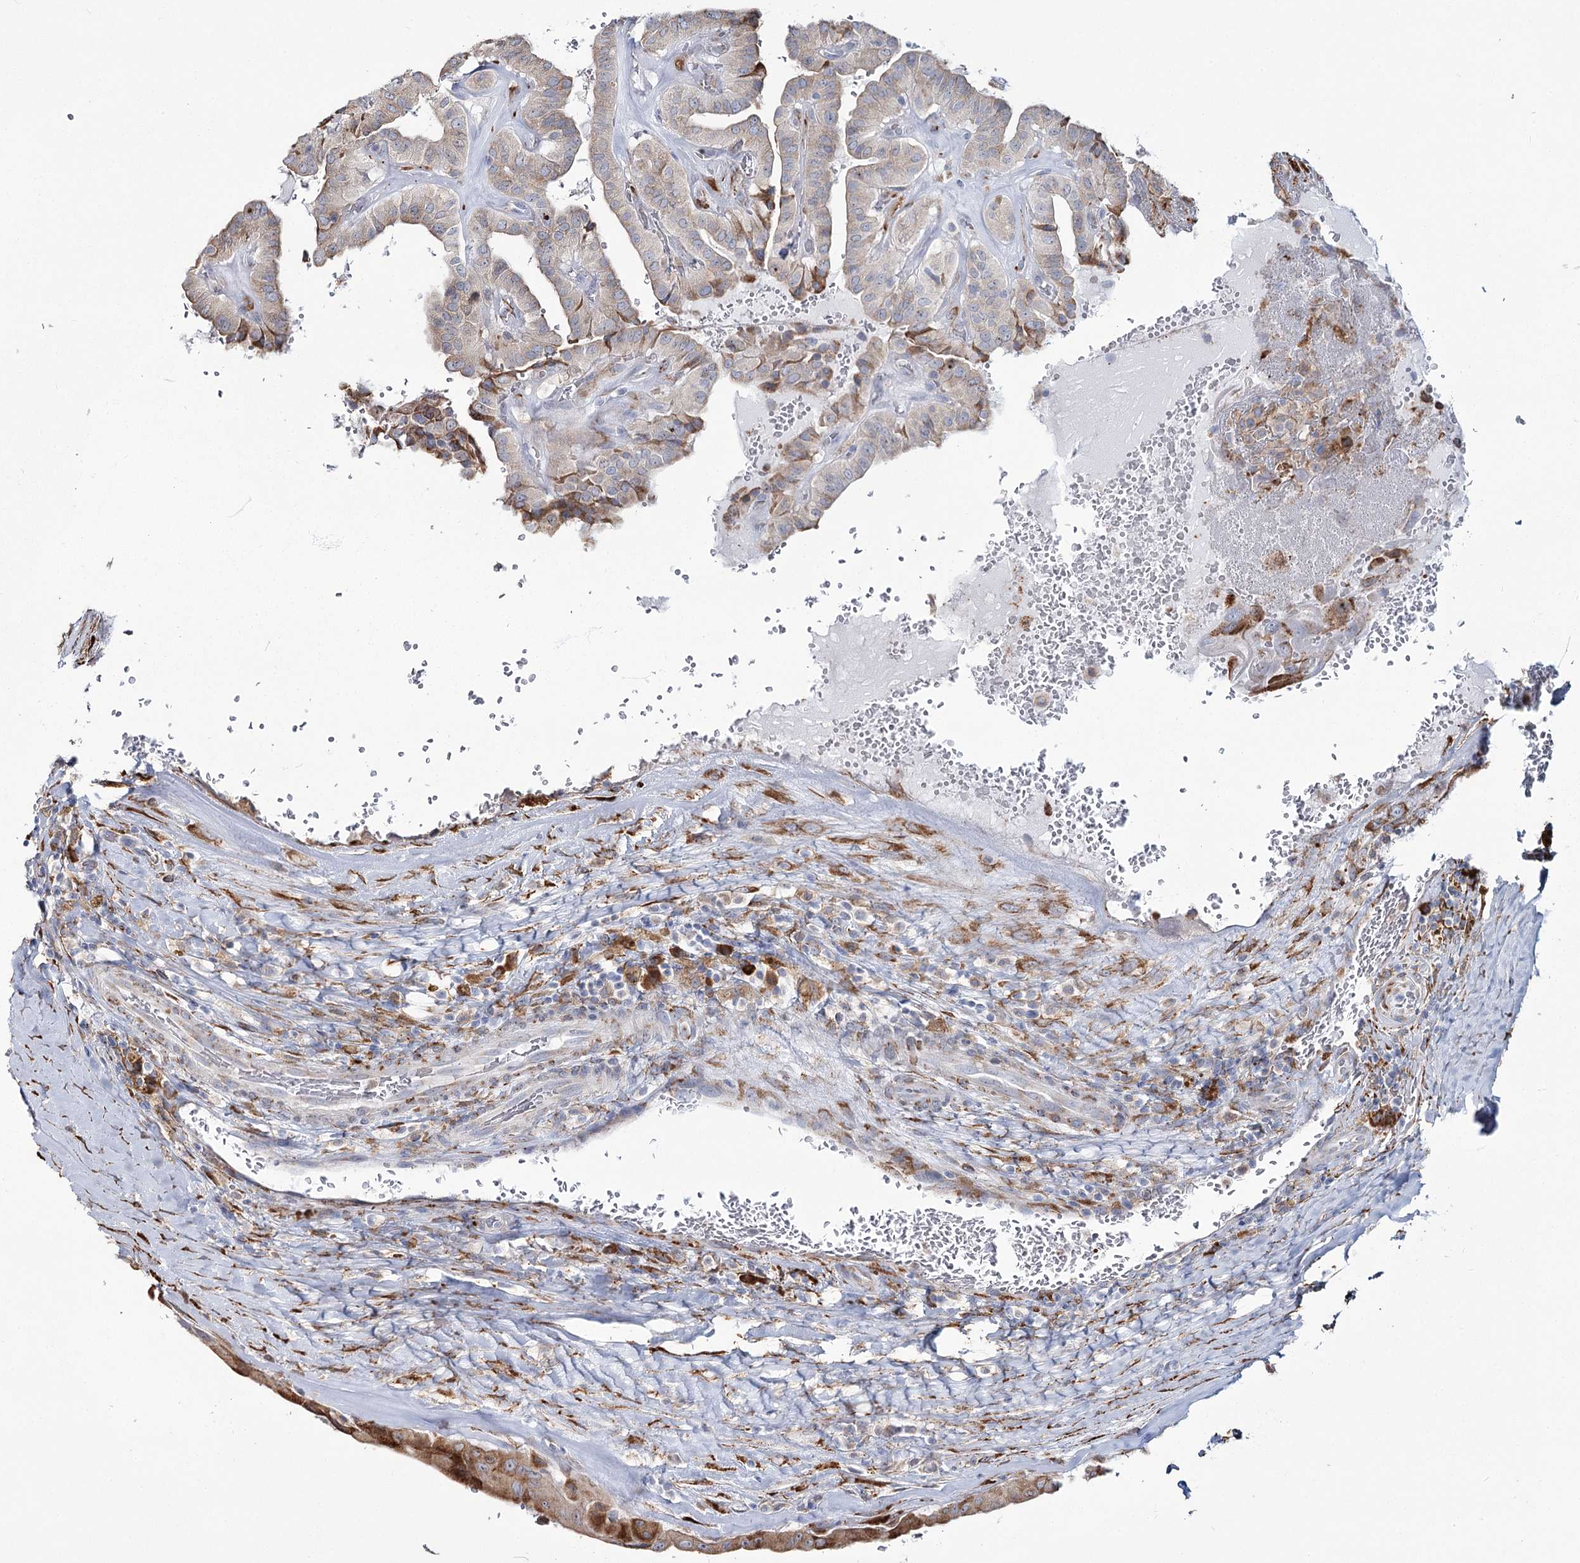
{"staining": {"intensity": "moderate", "quantity": ">75%", "location": "cytoplasmic/membranous"}, "tissue": "thyroid cancer", "cell_type": "Tumor cells", "image_type": "cancer", "snomed": [{"axis": "morphology", "description": "Papillary adenocarcinoma, NOS"}, {"axis": "topography", "description": "Thyroid gland"}], "caption": "Human thyroid cancer stained for a protein (brown) displays moderate cytoplasmic/membranous positive staining in approximately >75% of tumor cells.", "gene": "ZCCHC9", "patient": {"sex": "male", "age": 77}}